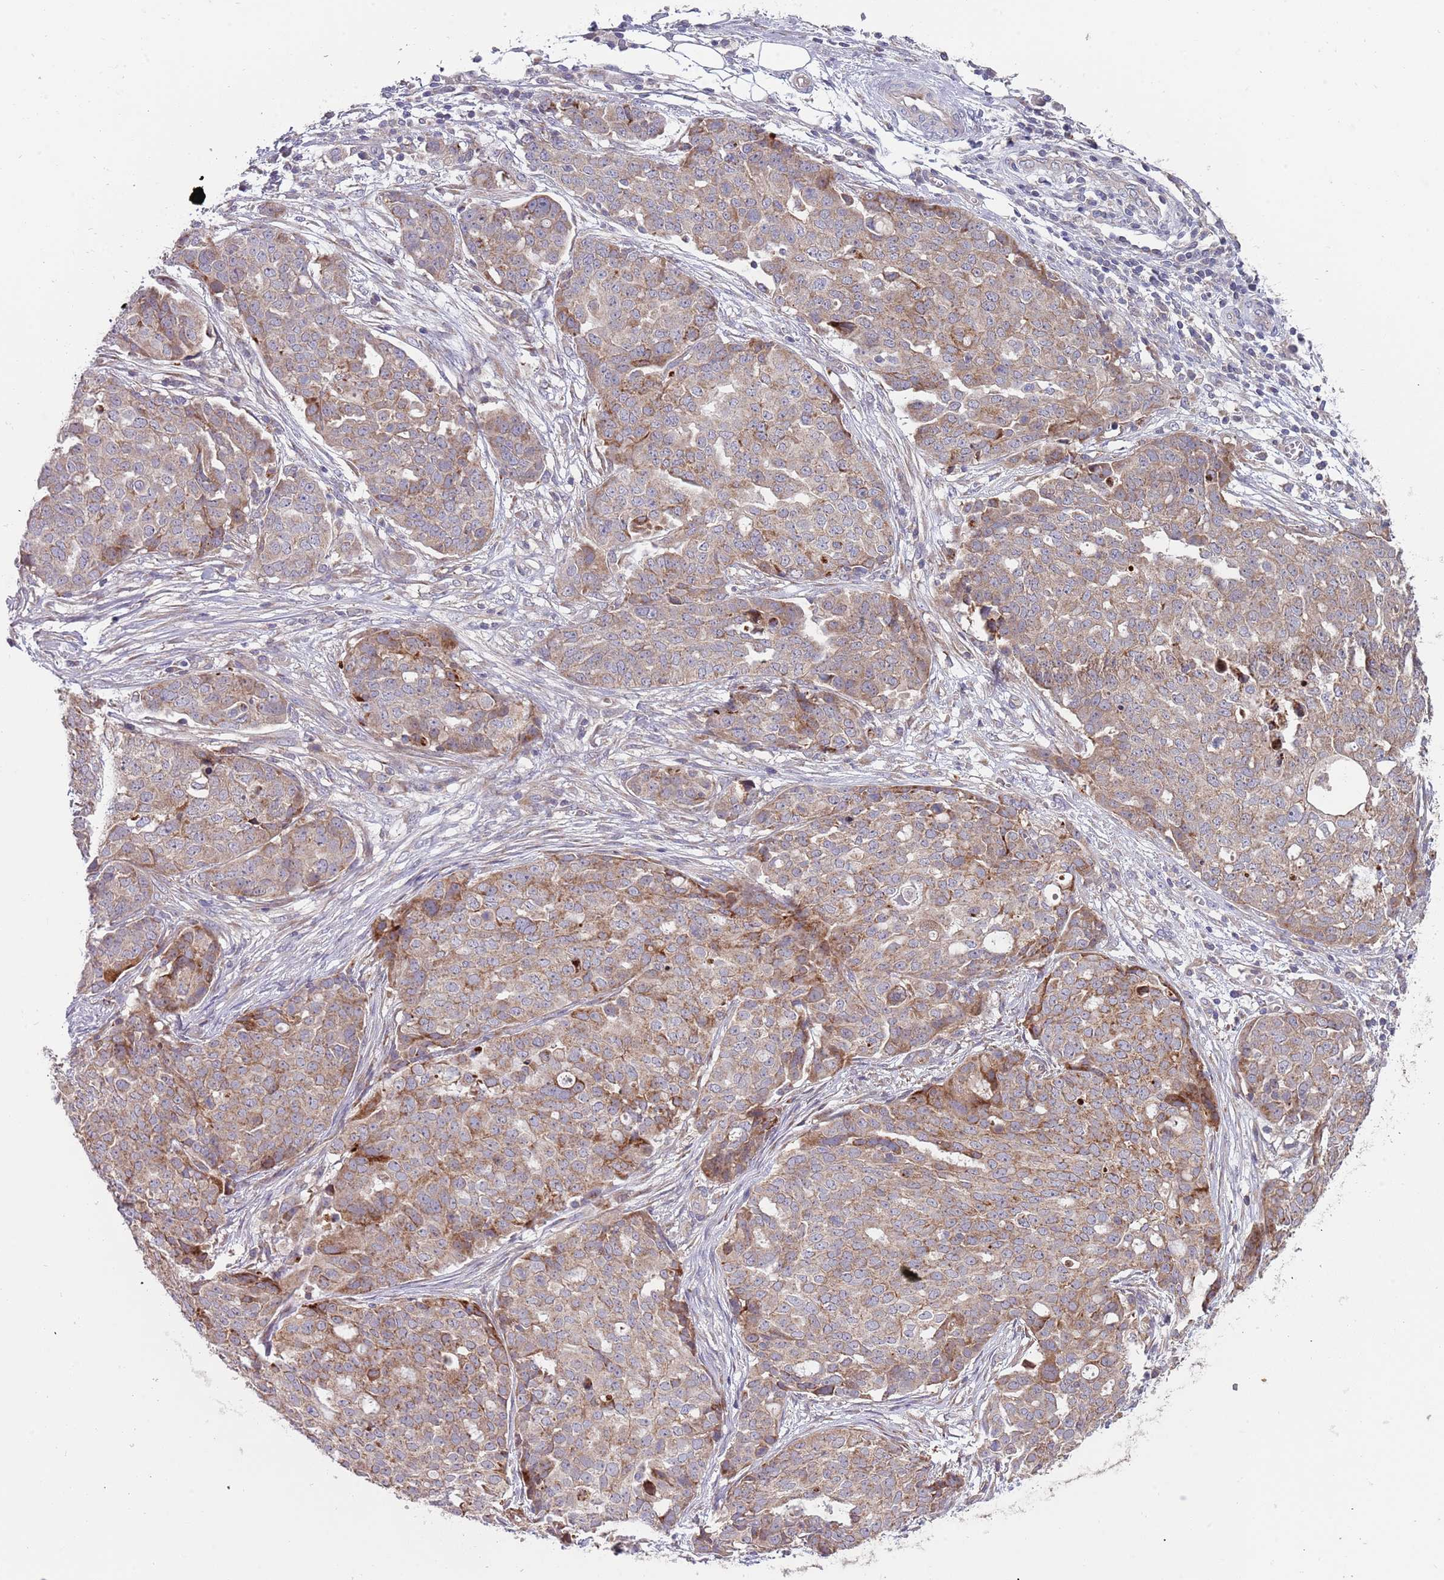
{"staining": {"intensity": "moderate", "quantity": "25%-75%", "location": "cytoplasmic/membranous"}, "tissue": "ovarian cancer", "cell_type": "Tumor cells", "image_type": "cancer", "snomed": [{"axis": "morphology", "description": "Cystadenocarcinoma, serous, NOS"}, {"axis": "topography", "description": "Soft tissue"}, {"axis": "topography", "description": "Ovary"}], "caption": "IHC of ovarian cancer exhibits medium levels of moderate cytoplasmic/membranous positivity in about 25%-75% of tumor cells. (Stains: DAB in brown, nuclei in blue, Microscopy: brightfield microscopy at high magnification).", "gene": "ABCC10", "patient": {"sex": "female", "age": 57}}